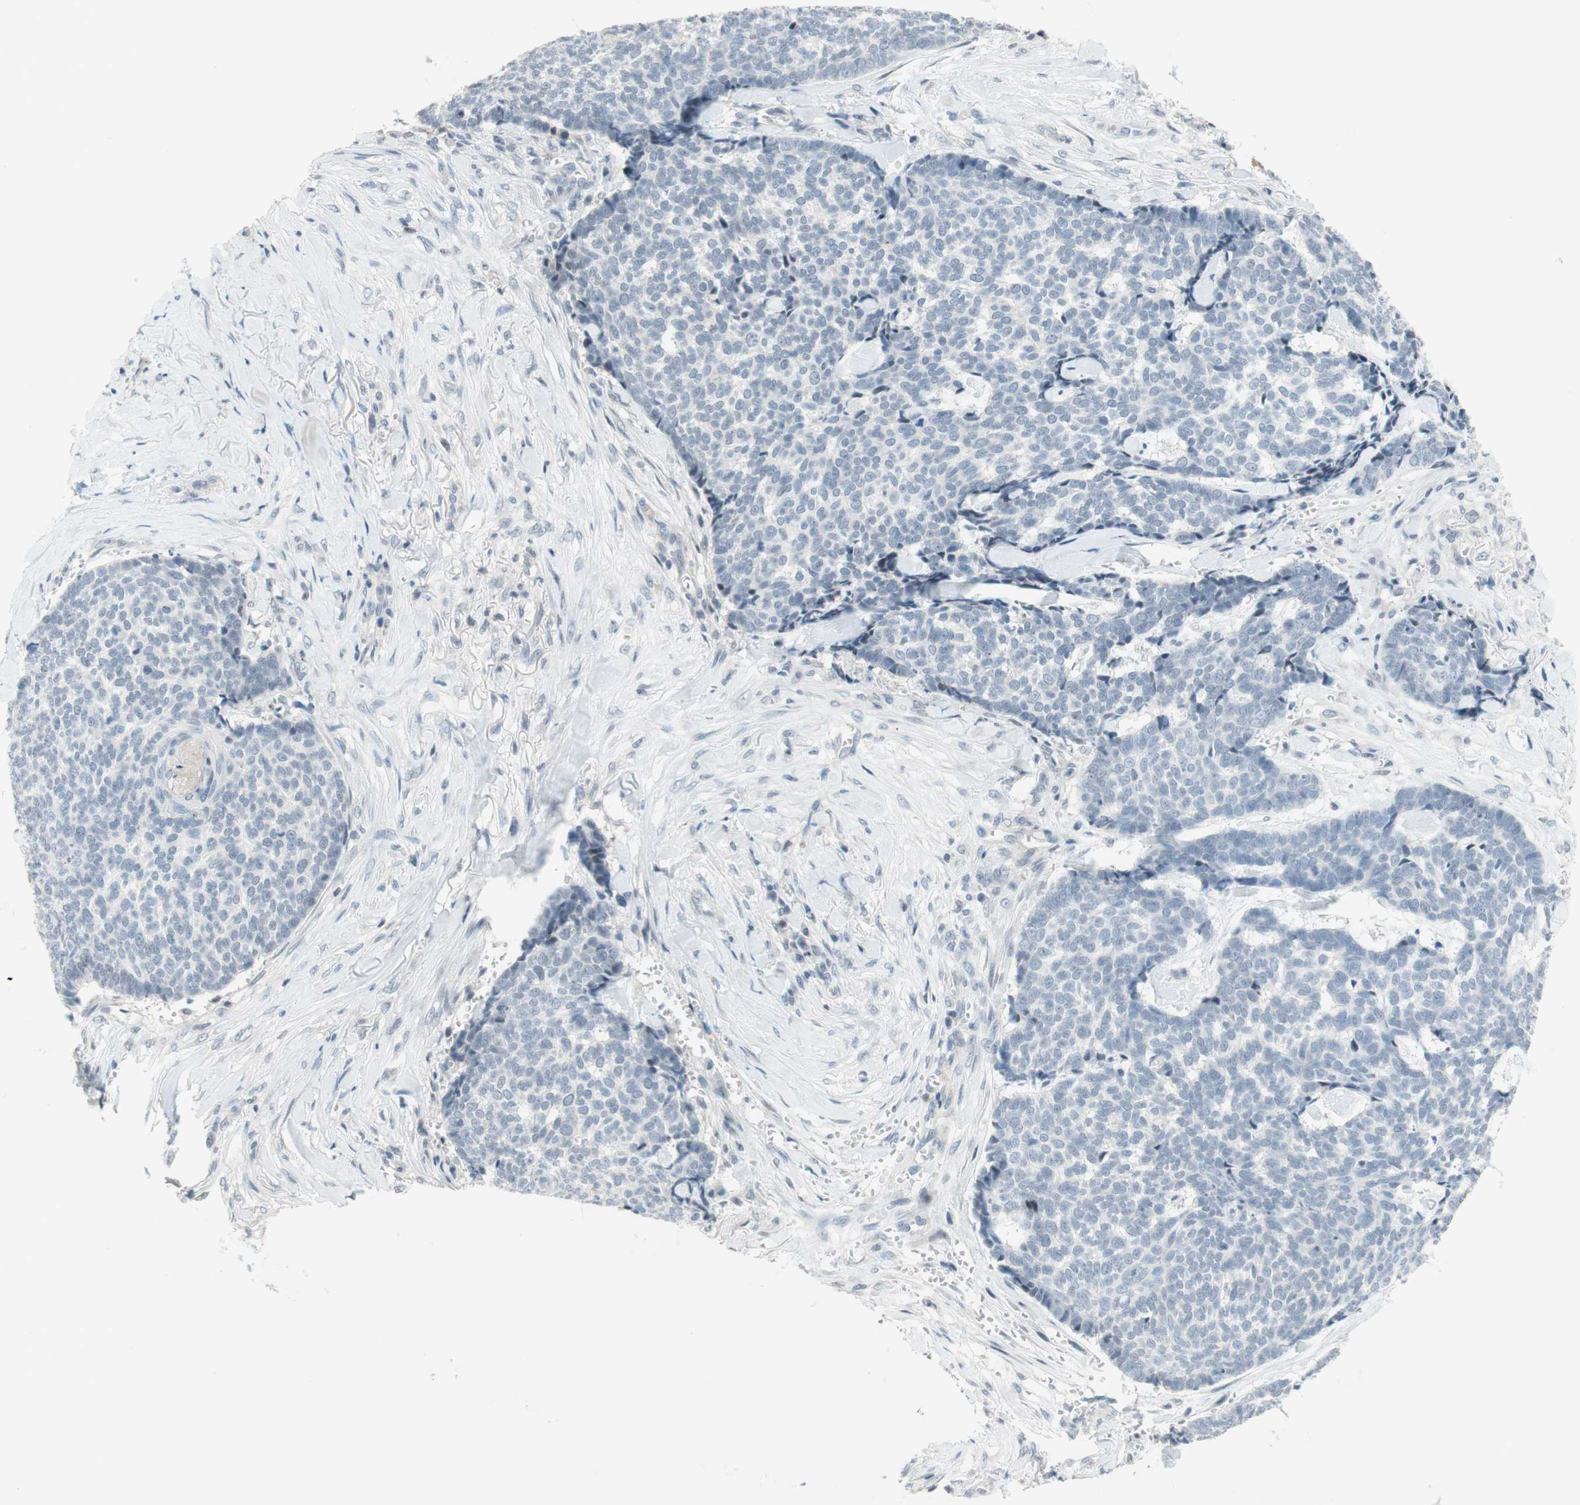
{"staining": {"intensity": "negative", "quantity": "none", "location": "none"}, "tissue": "skin cancer", "cell_type": "Tumor cells", "image_type": "cancer", "snomed": [{"axis": "morphology", "description": "Basal cell carcinoma"}, {"axis": "topography", "description": "Skin"}], "caption": "Immunohistochemistry (IHC) of skin cancer (basal cell carcinoma) demonstrates no staining in tumor cells.", "gene": "JPH1", "patient": {"sex": "male", "age": 84}}